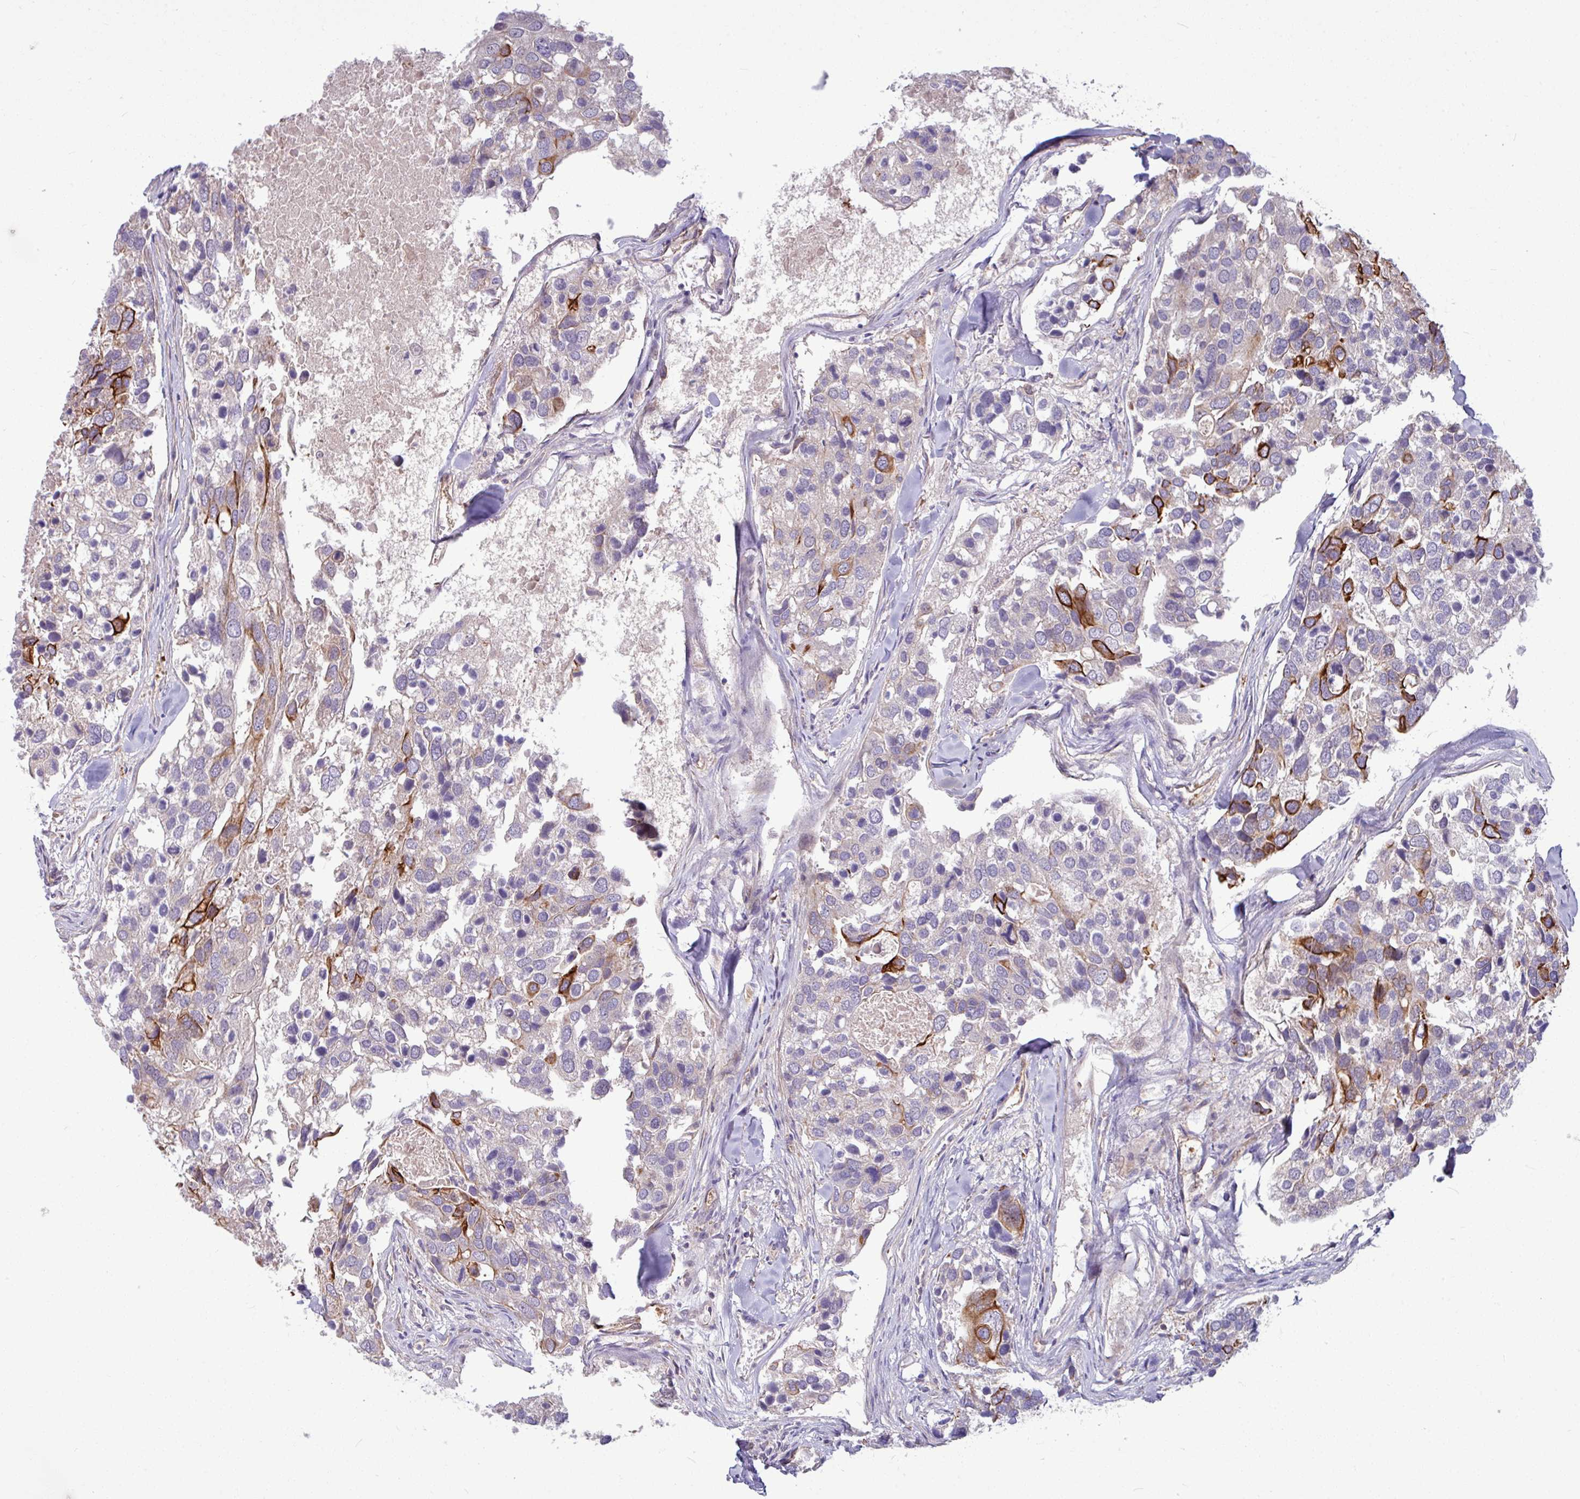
{"staining": {"intensity": "strong", "quantity": "<25%", "location": "cytoplasmic/membranous"}, "tissue": "breast cancer", "cell_type": "Tumor cells", "image_type": "cancer", "snomed": [{"axis": "morphology", "description": "Duct carcinoma"}, {"axis": "topography", "description": "Breast"}], "caption": "A high-resolution histopathology image shows immunohistochemistry staining of breast cancer (intraductal carcinoma), which shows strong cytoplasmic/membranous positivity in approximately <25% of tumor cells. Using DAB (brown) and hematoxylin (blue) stains, captured at high magnification using brightfield microscopy.", "gene": "B4GALNT4", "patient": {"sex": "female", "age": 83}}